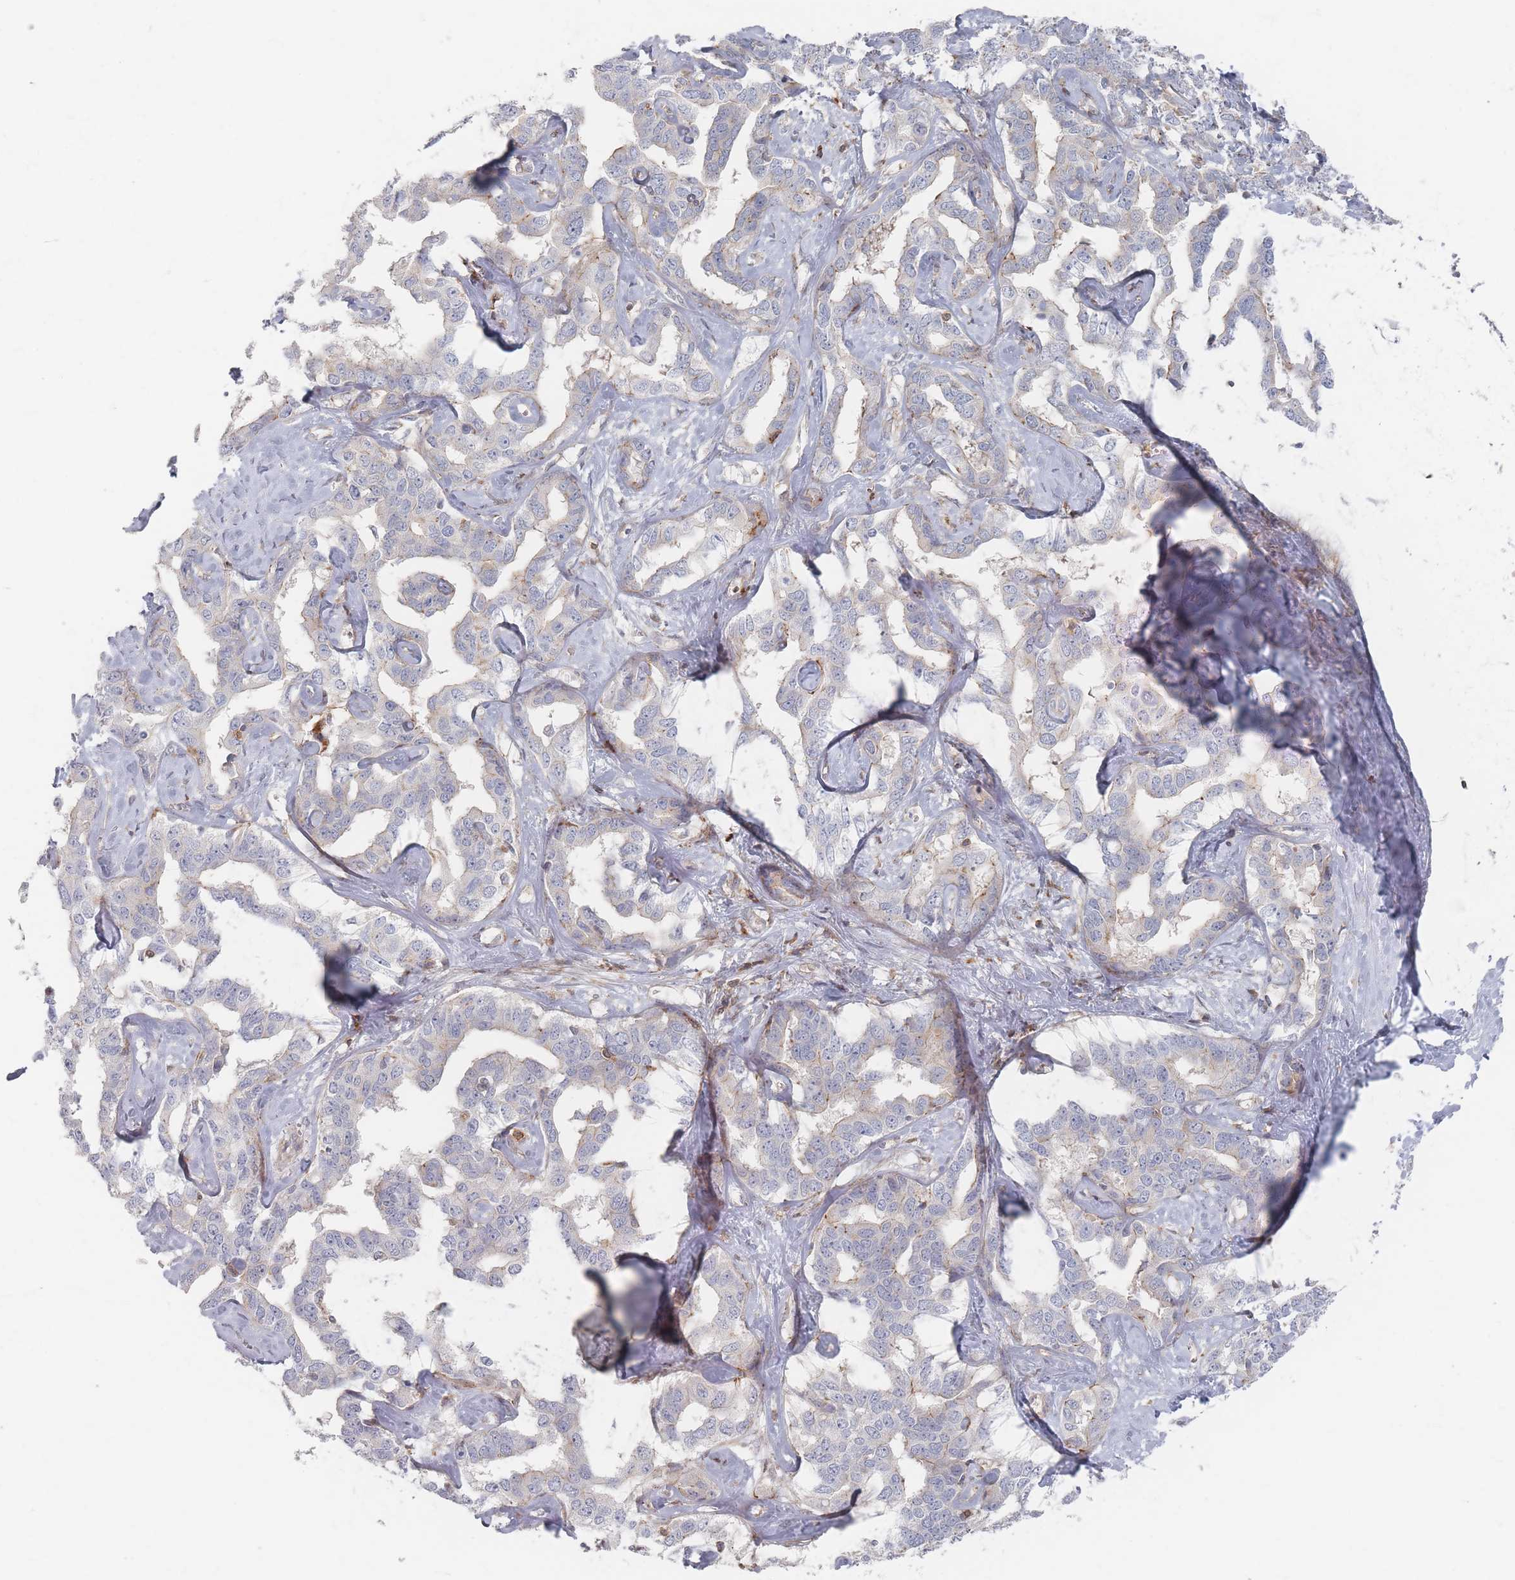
{"staining": {"intensity": "weak", "quantity": "<25%", "location": "cytoplasmic/membranous"}, "tissue": "liver cancer", "cell_type": "Tumor cells", "image_type": "cancer", "snomed": [{"axis": "morphology", "description": "Cholangiocarcinoma"}, {"axis": "topography", "description": "Liver"}], "caption": "Liver cholangiocarcinoma stained for a protein using immunohistochemistry demonstrates no staining tumor cells.", "gene": "ZNF852", "patient": {"sex": "male", "age": 59}}